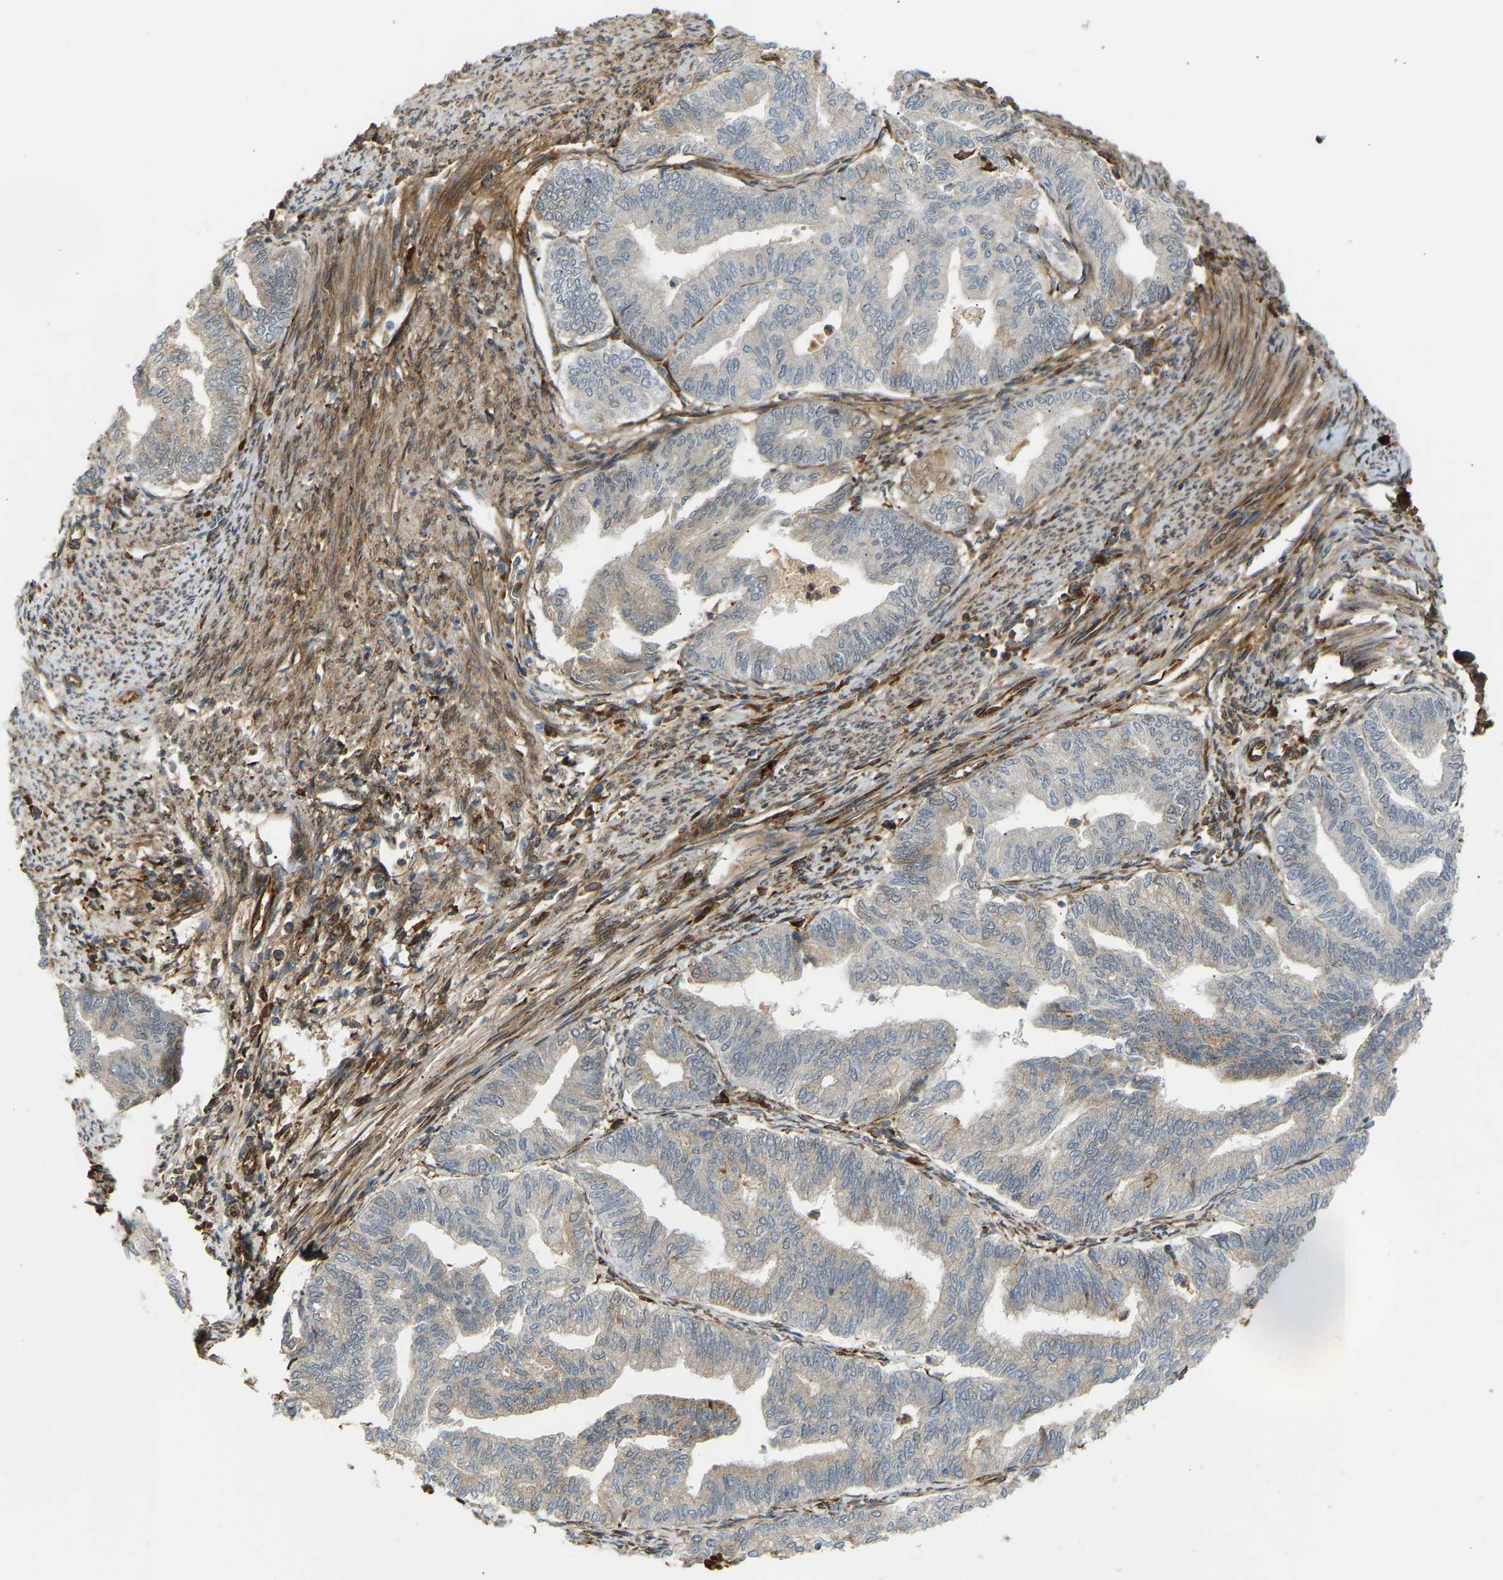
{"staining": {"intensity": "weak", "quantity": "25%-75%", "location": "cytoplasmic/membranous"}, "tissue": "endometrial cancer", "cell_type": "Tumor cells", "image_type": "cancer", "snomed": [{"axis": "morphology", "description": "Adenocarcinoma, NOS"}, {"axis": "topography", "description": "Endometrium"}], "caption": "Protein expression analysis of human endometrial adenocarcinoma reveals weak cytoplasmic/membranous staining in about 25%-75% of tumor cells.", "gene": "PLCG2", "patient": {"sex": "female", "age": 79}}